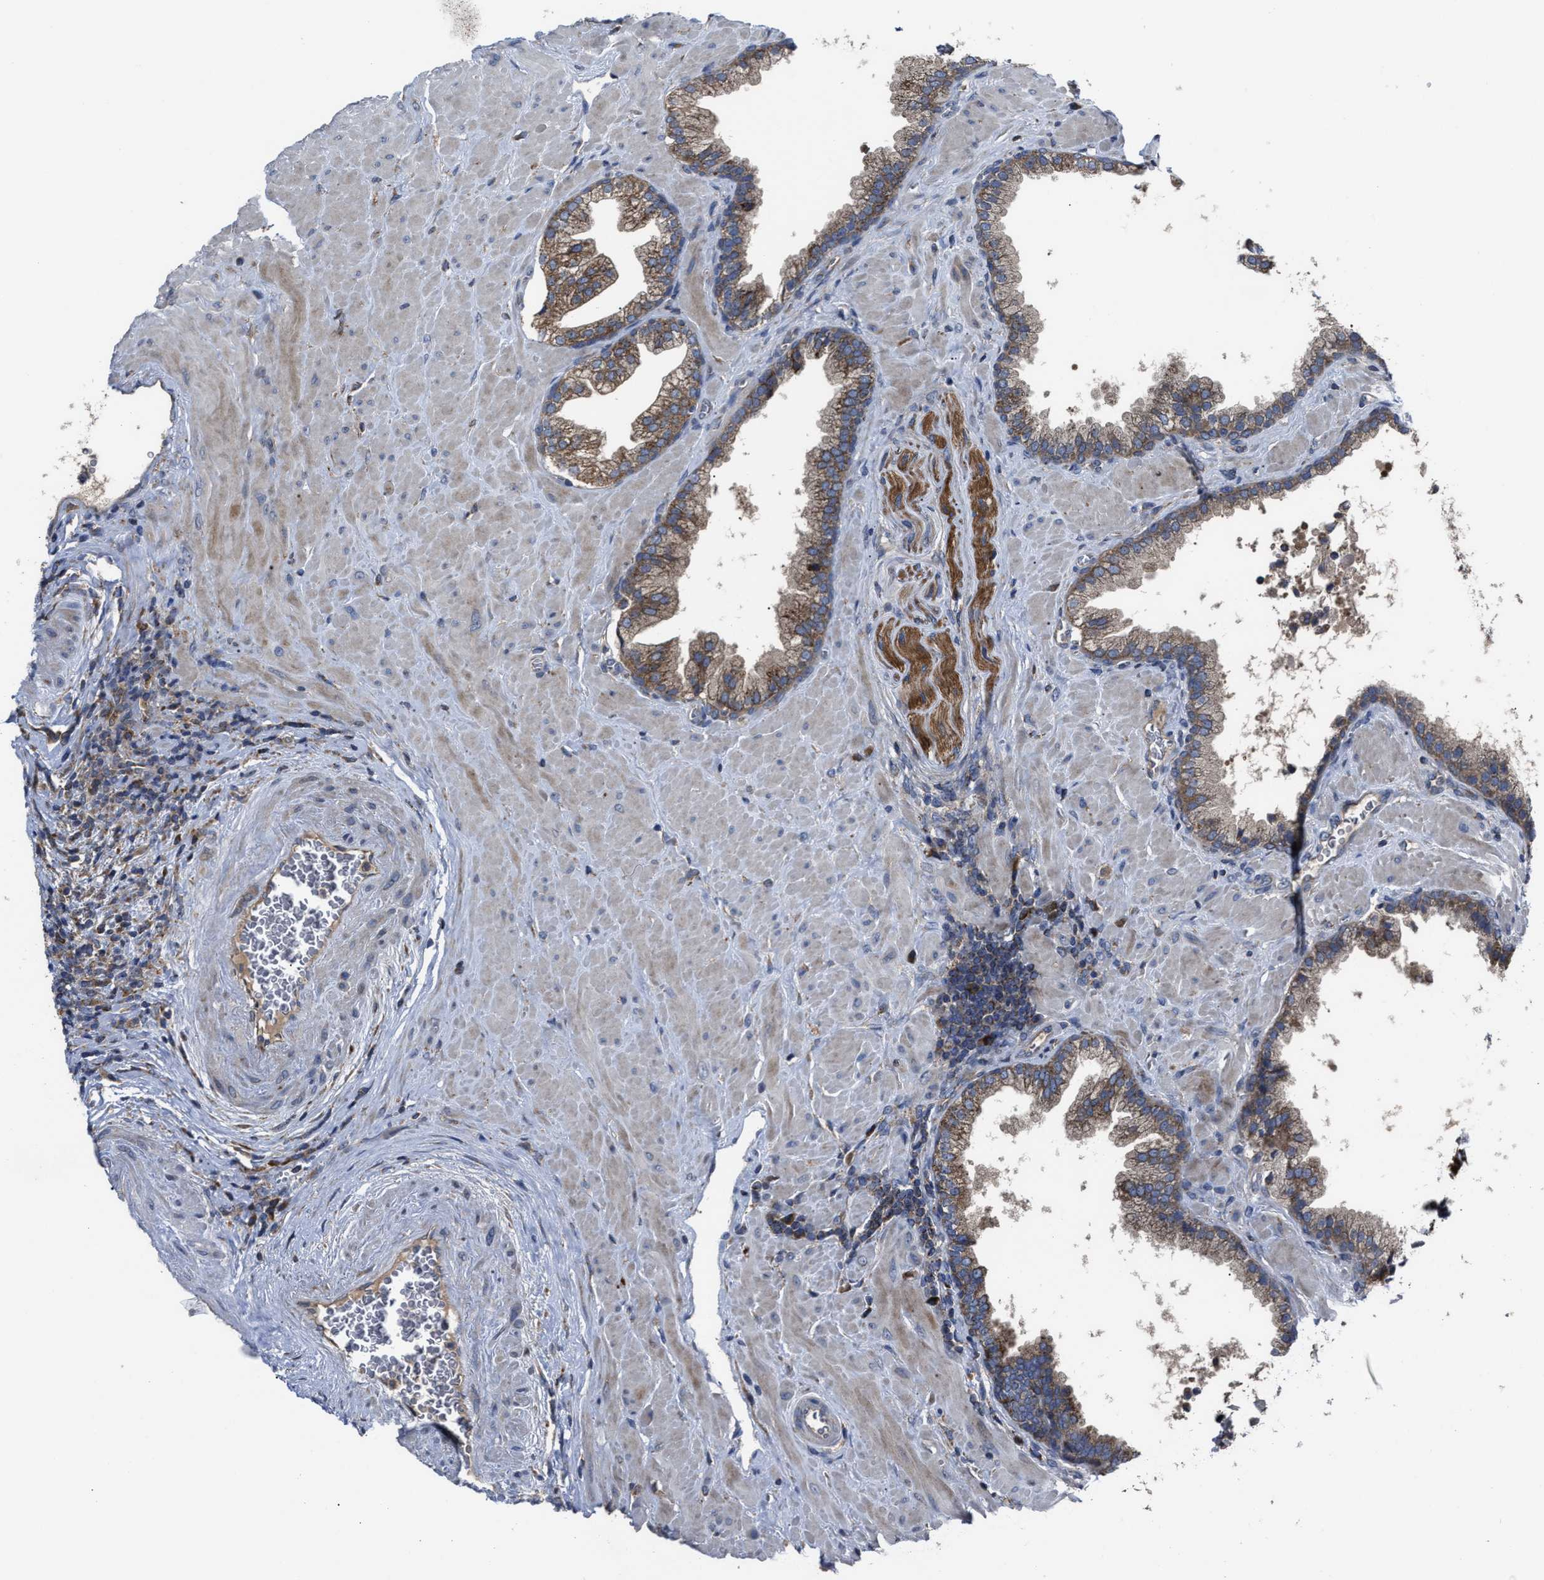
{"staining": {"intensity": "moderate", "quantity": ">75%", "location": "cytoplasmic/membranous"}, "tissue": "prostate cancer", "cell_type": "Tumor cells", "image_type": "cancer", "snomed": [{"axis": "morphology", "description": "Adenocarcinoma, Low grade"}, {"axis": "topography", "description": "Prostate"}], "caption": "Adenocarcinoma (low-grade) (prostate) stained for a protein displays moderate cytoplasmic/membranous positivity in tumor cells.", "gene": "PASK", "patient": {"sex": "male", "age": 71}}